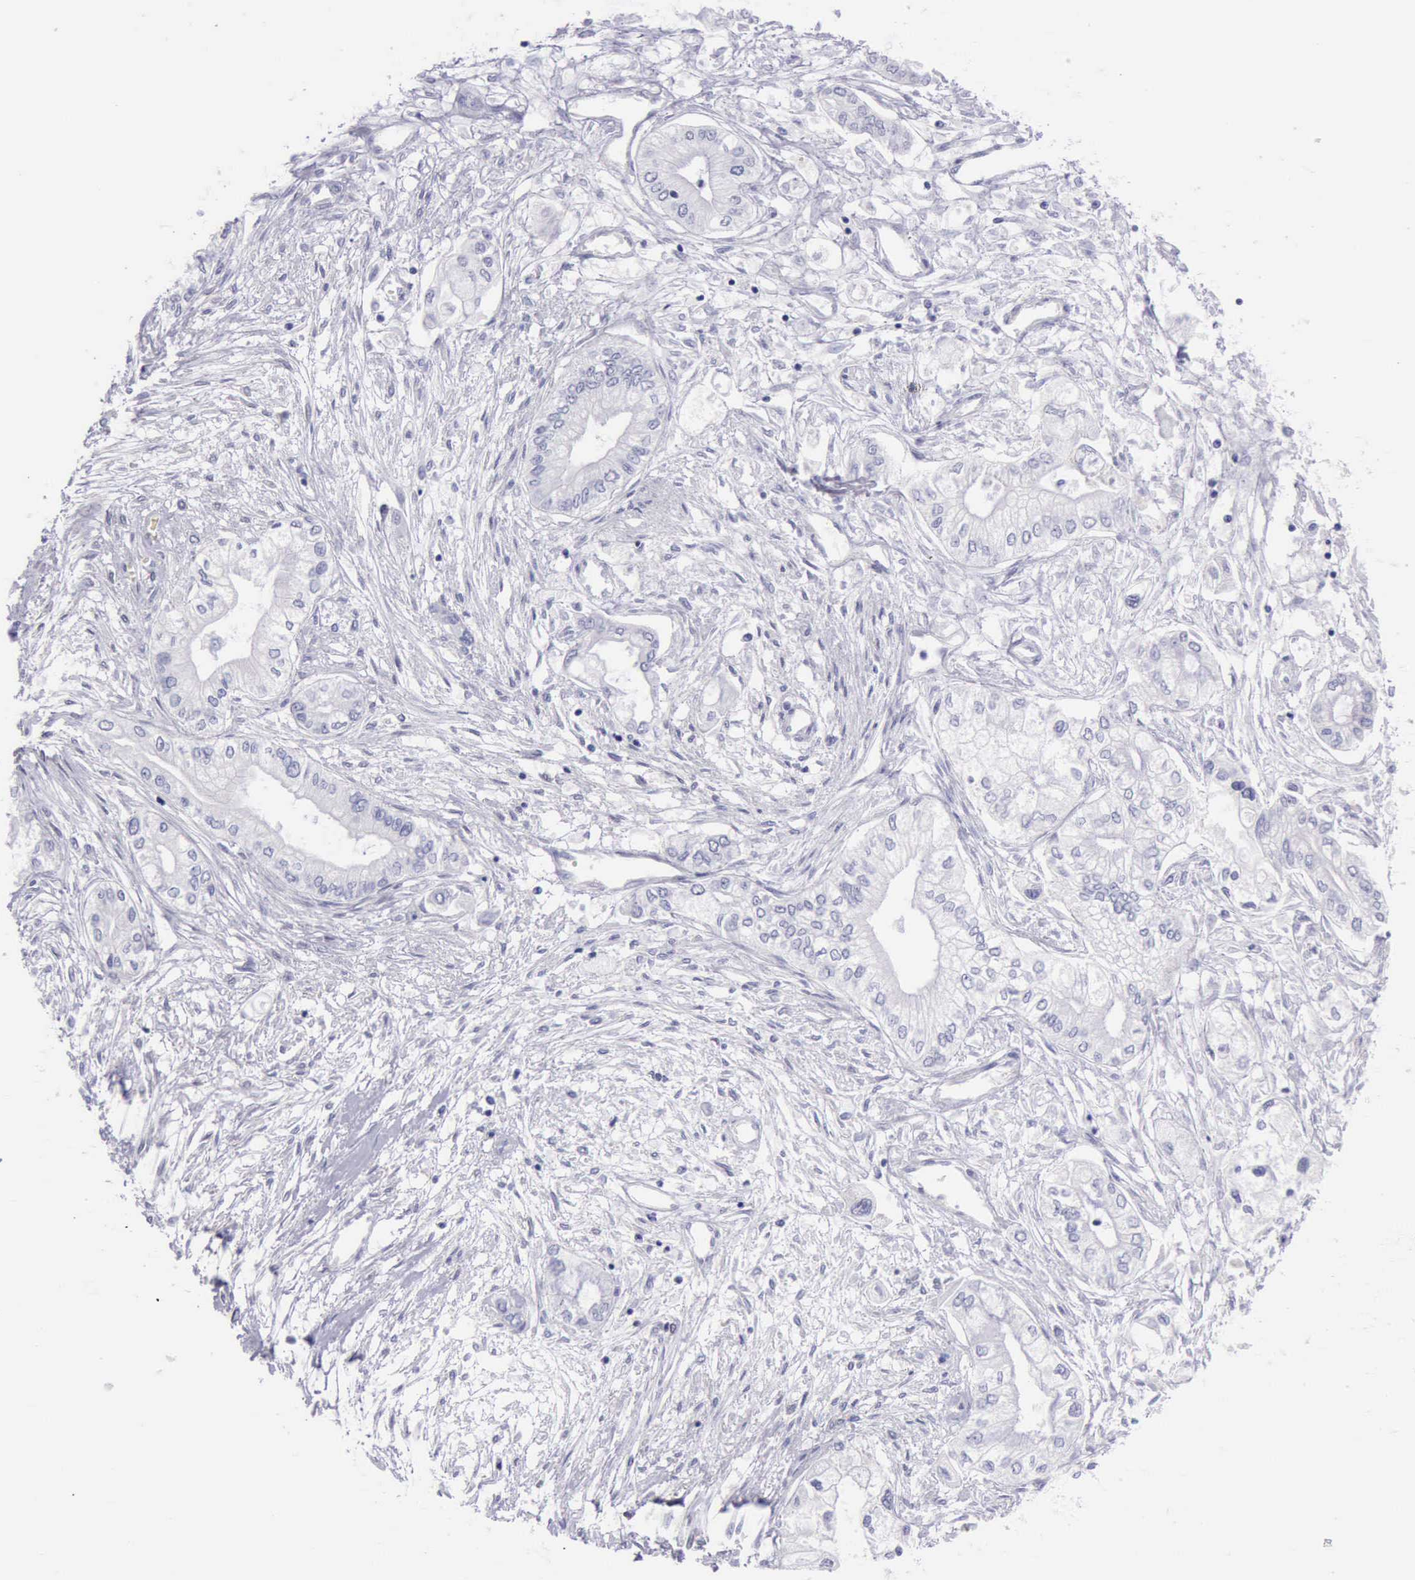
{"staining": {"intensity": "negative", "quantity": "none", "location": "none"}, "tissue": "pancreatic cancer", "cell_type": "Tumor cells", "image_type": "cancer", "snomed": [{"axis": "morphology", "description": "Adenocarcinoma, NOS"}, {"axis": "topography", "description": "Pancreas"}], "caption": "Tumor cells are negative for protein expression in human pancreatic adenocarcinoma.", "gene": "EP300", "patient": {"sex": "male", "age": 79}}